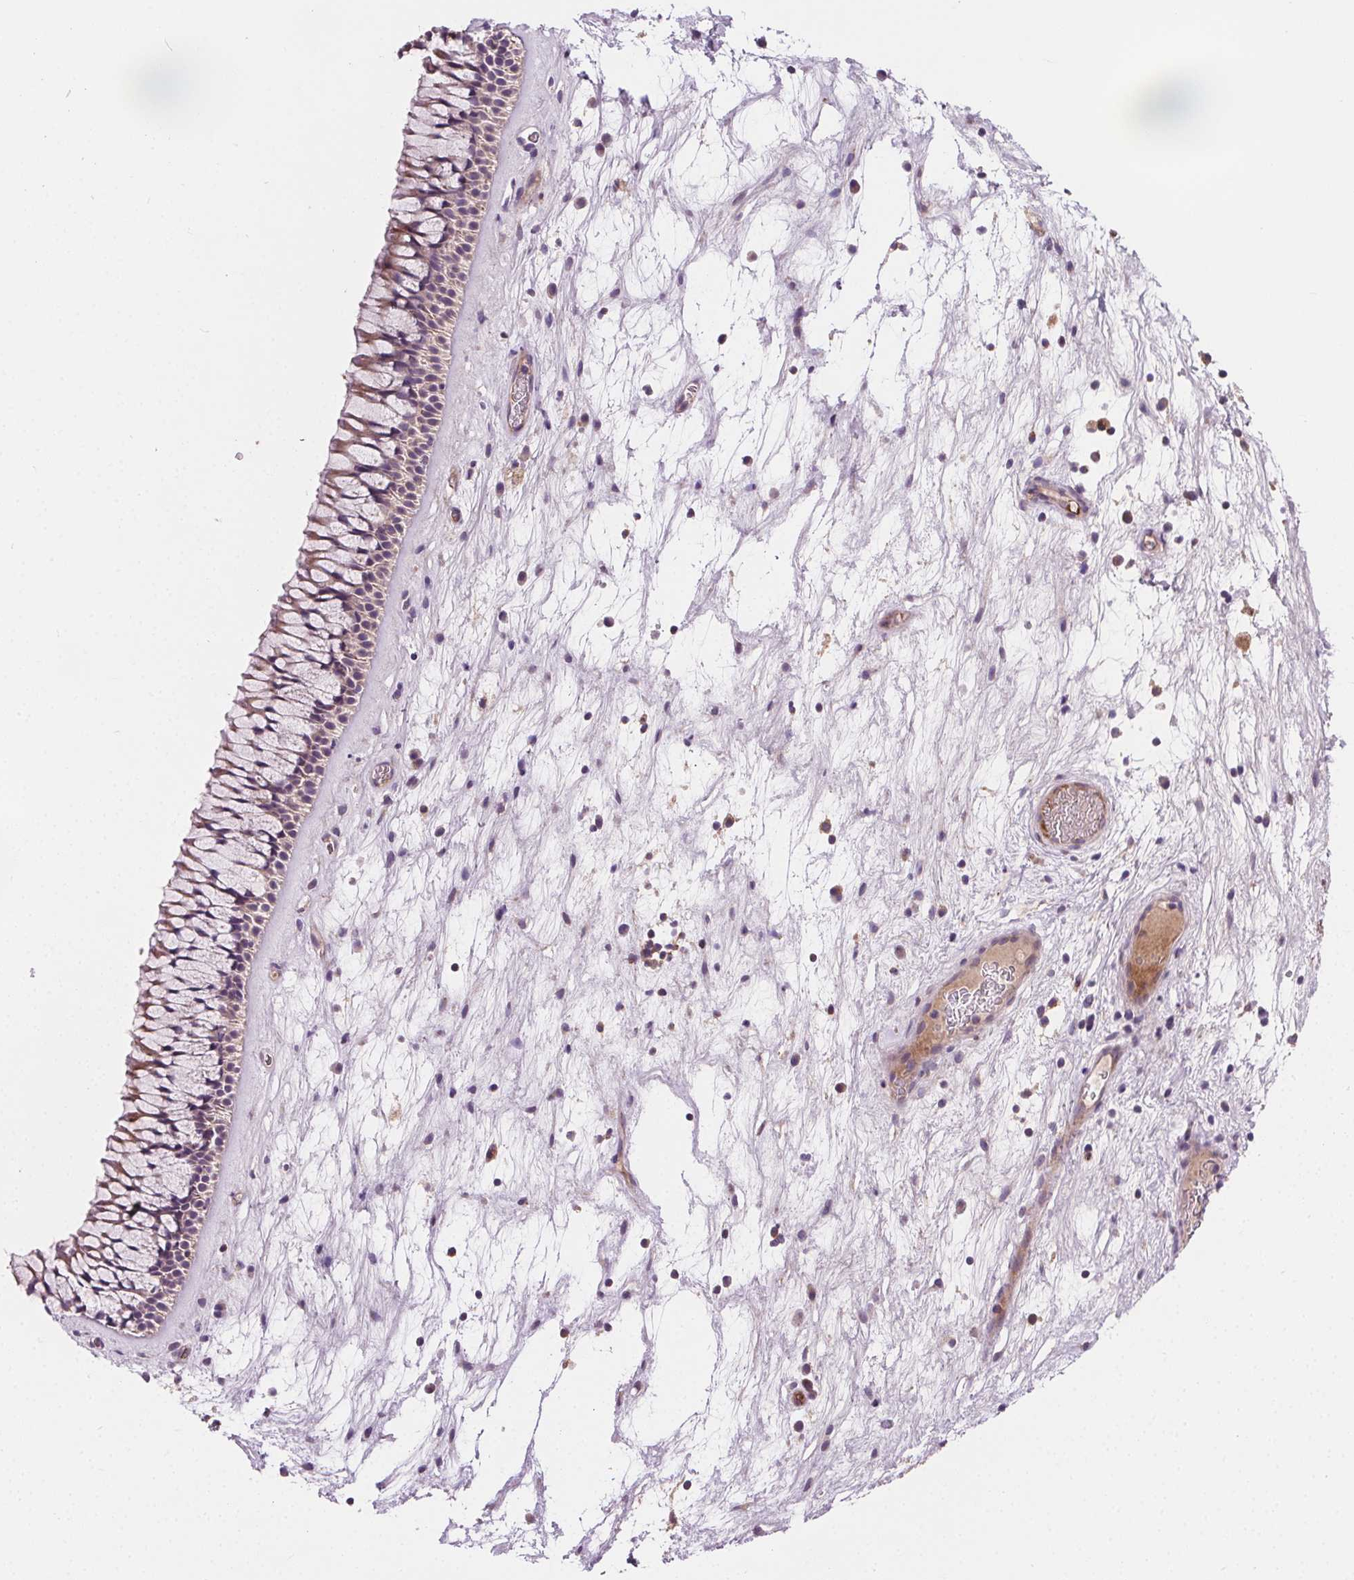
{"staining": {"intensity": "moderate", "quantity": "<25%", "location": "cytoplasmic/membranous"}, "tissue": "nasopharynx", "cell_type": "Respiratory epithelial cells", "image_type": "normal", "snomed": [{"axis": "morphology", "description": "Normal tissue, NOS"}, {"axis": "topography", "description": "Nasopharynx"}], "caption": "Nasopharynx stained with a brown dye demonstrates moderate cytoplasmic/membranous positive staining in approximately <25% of respiratory epithelial cells.", "gene": "GOLT1B", "patient": {"sex": "male", "age": 74}}